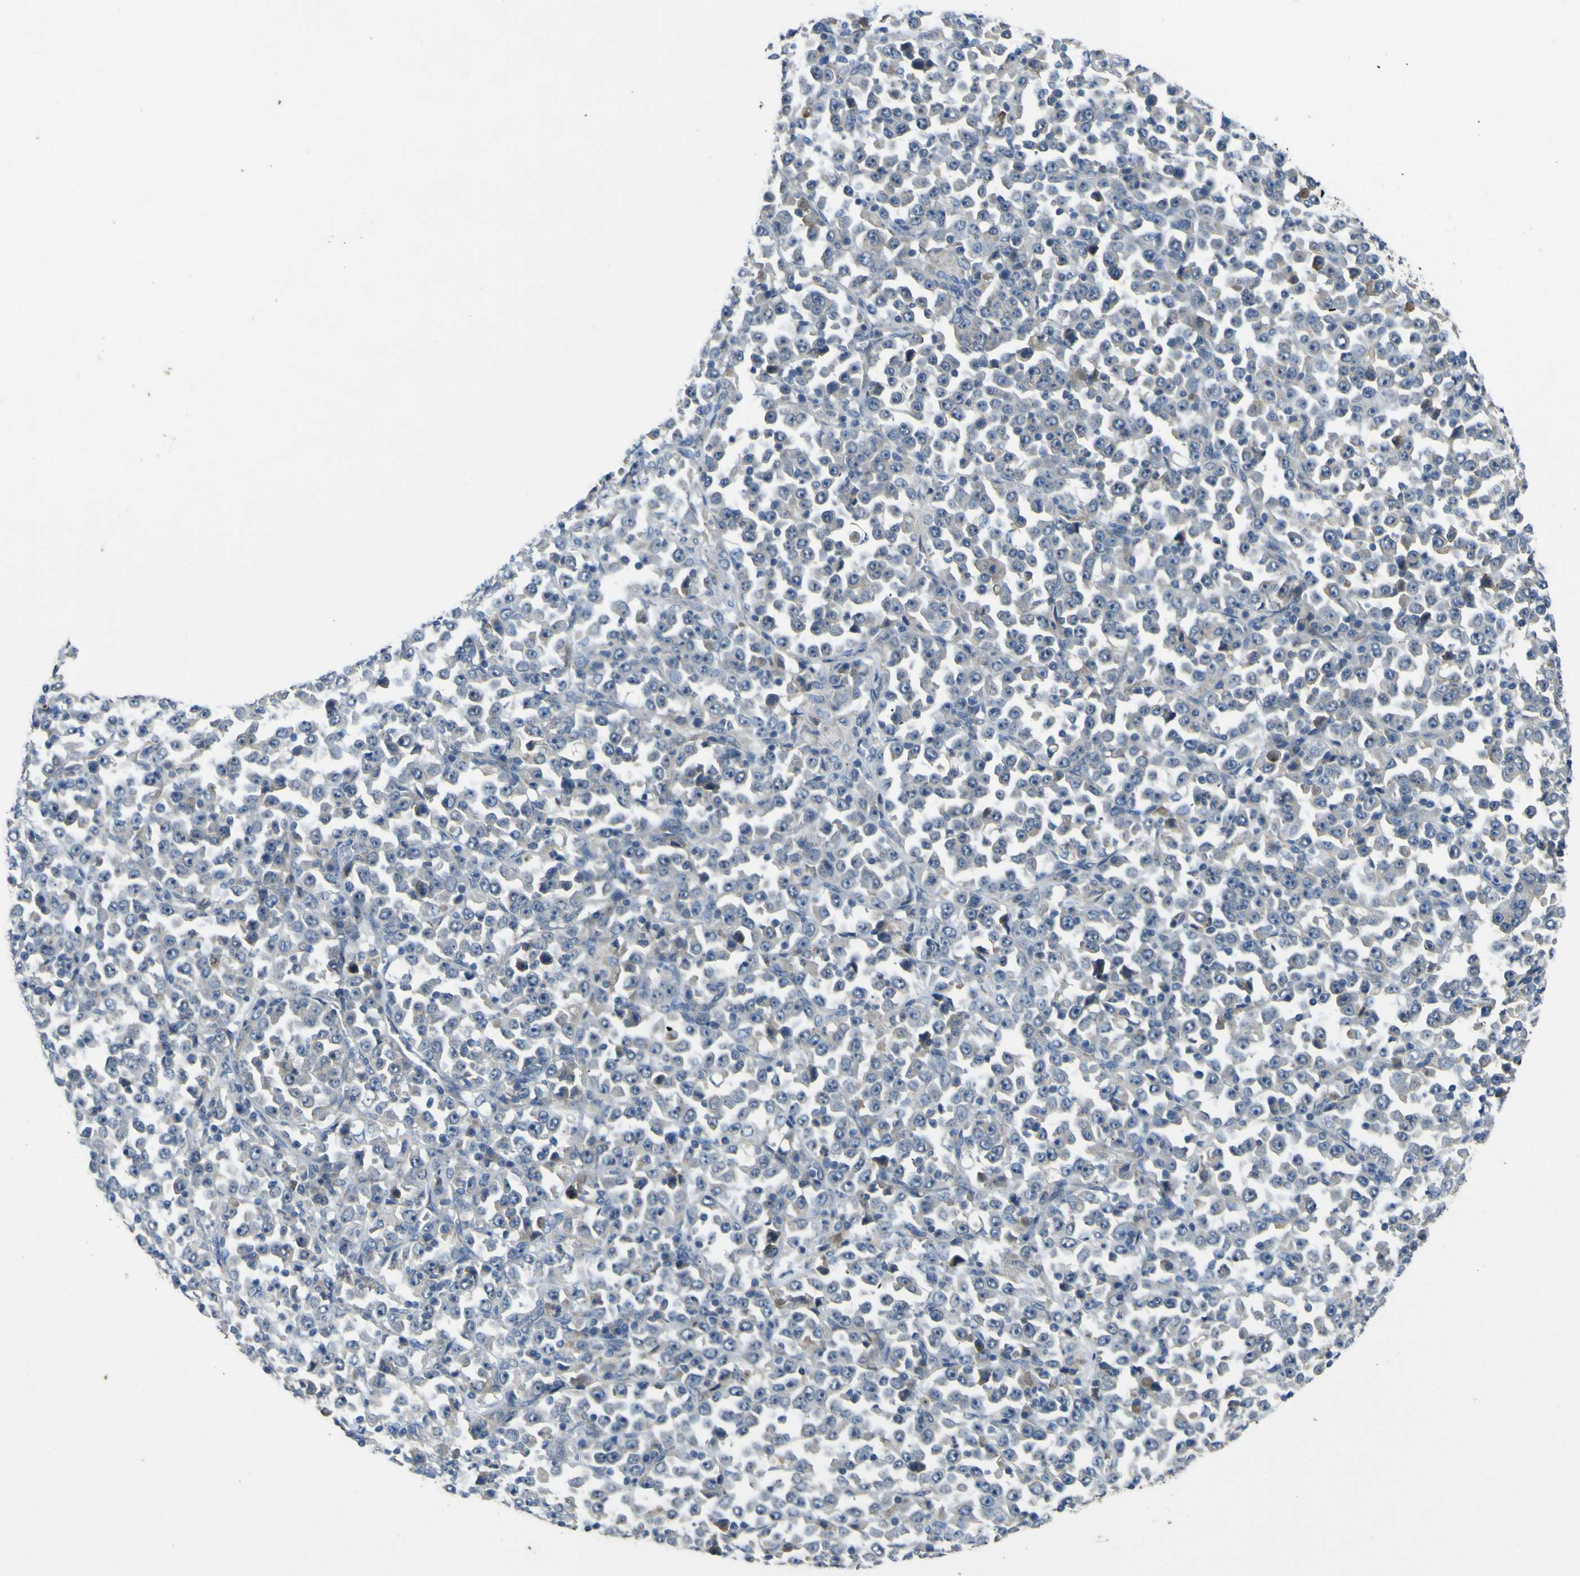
{"staining": {"intensity": "negative", "quantity": "none", "location": "none"}, "tissue": "stomach cancer", "cell_type": "Tumor cells", "image_type": "cancer", "snomed": [{"axis": "morphology", "description": "Normal tissue, NOS"}, {"axis": "morphology", "description": "Adenocarcinoma, NOS"}, {"axis": "topography", "description": "Stomach, upper"}, {"axis": "topography", "description": "Stomach"}], "caption": "Tumor cells show no significant staining in adenocarcinoma (stomach).", "gene": "LDLR", "patient": {"sex": "male", "age": 59}}